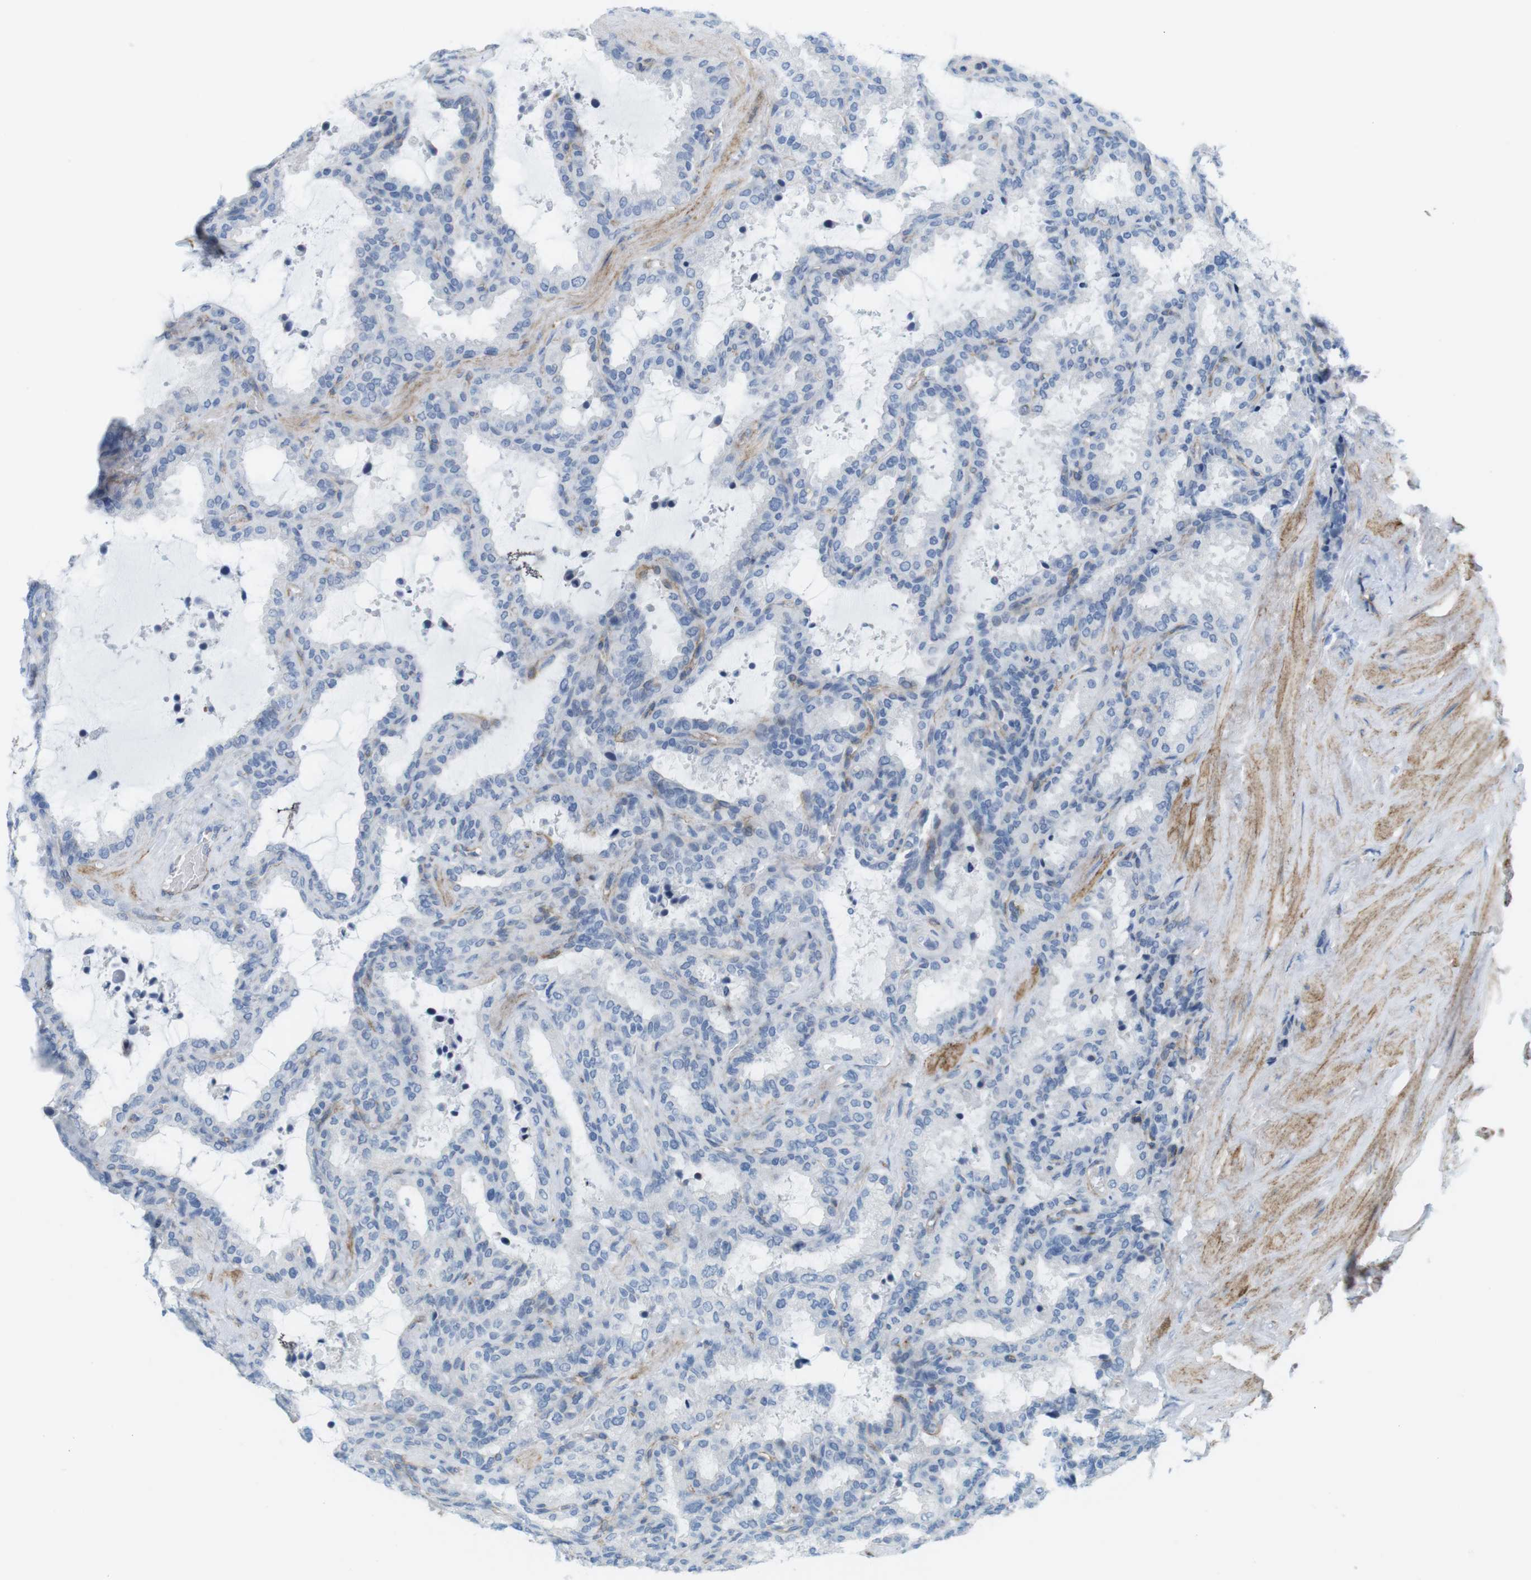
{"staining": {"intensity": "negative", "quantity": "none", "location": "none"}, "tissue": "seminal vesicle", "cell_type": "Glandular cells", "image_type": "normal", "snomed": [{"axis": "morphology", "description": "Normal tissue, NOS"}, {"axis": "topography", "description": "Seminal veicle"}], "caption": "High power microscopy micrograph of an IHC micrograph of unremarkable seminal vesicle, revealing no significant positivity in glandular cells. Brightfield microscopy of immunohistochemistry stained with DAB (3,3'-diaminobenzidine) (brown) and hematoxylin (blue), captured at high magnification.", "gene": "MYH9", "patient": {"sex": "male", "age": 46}}